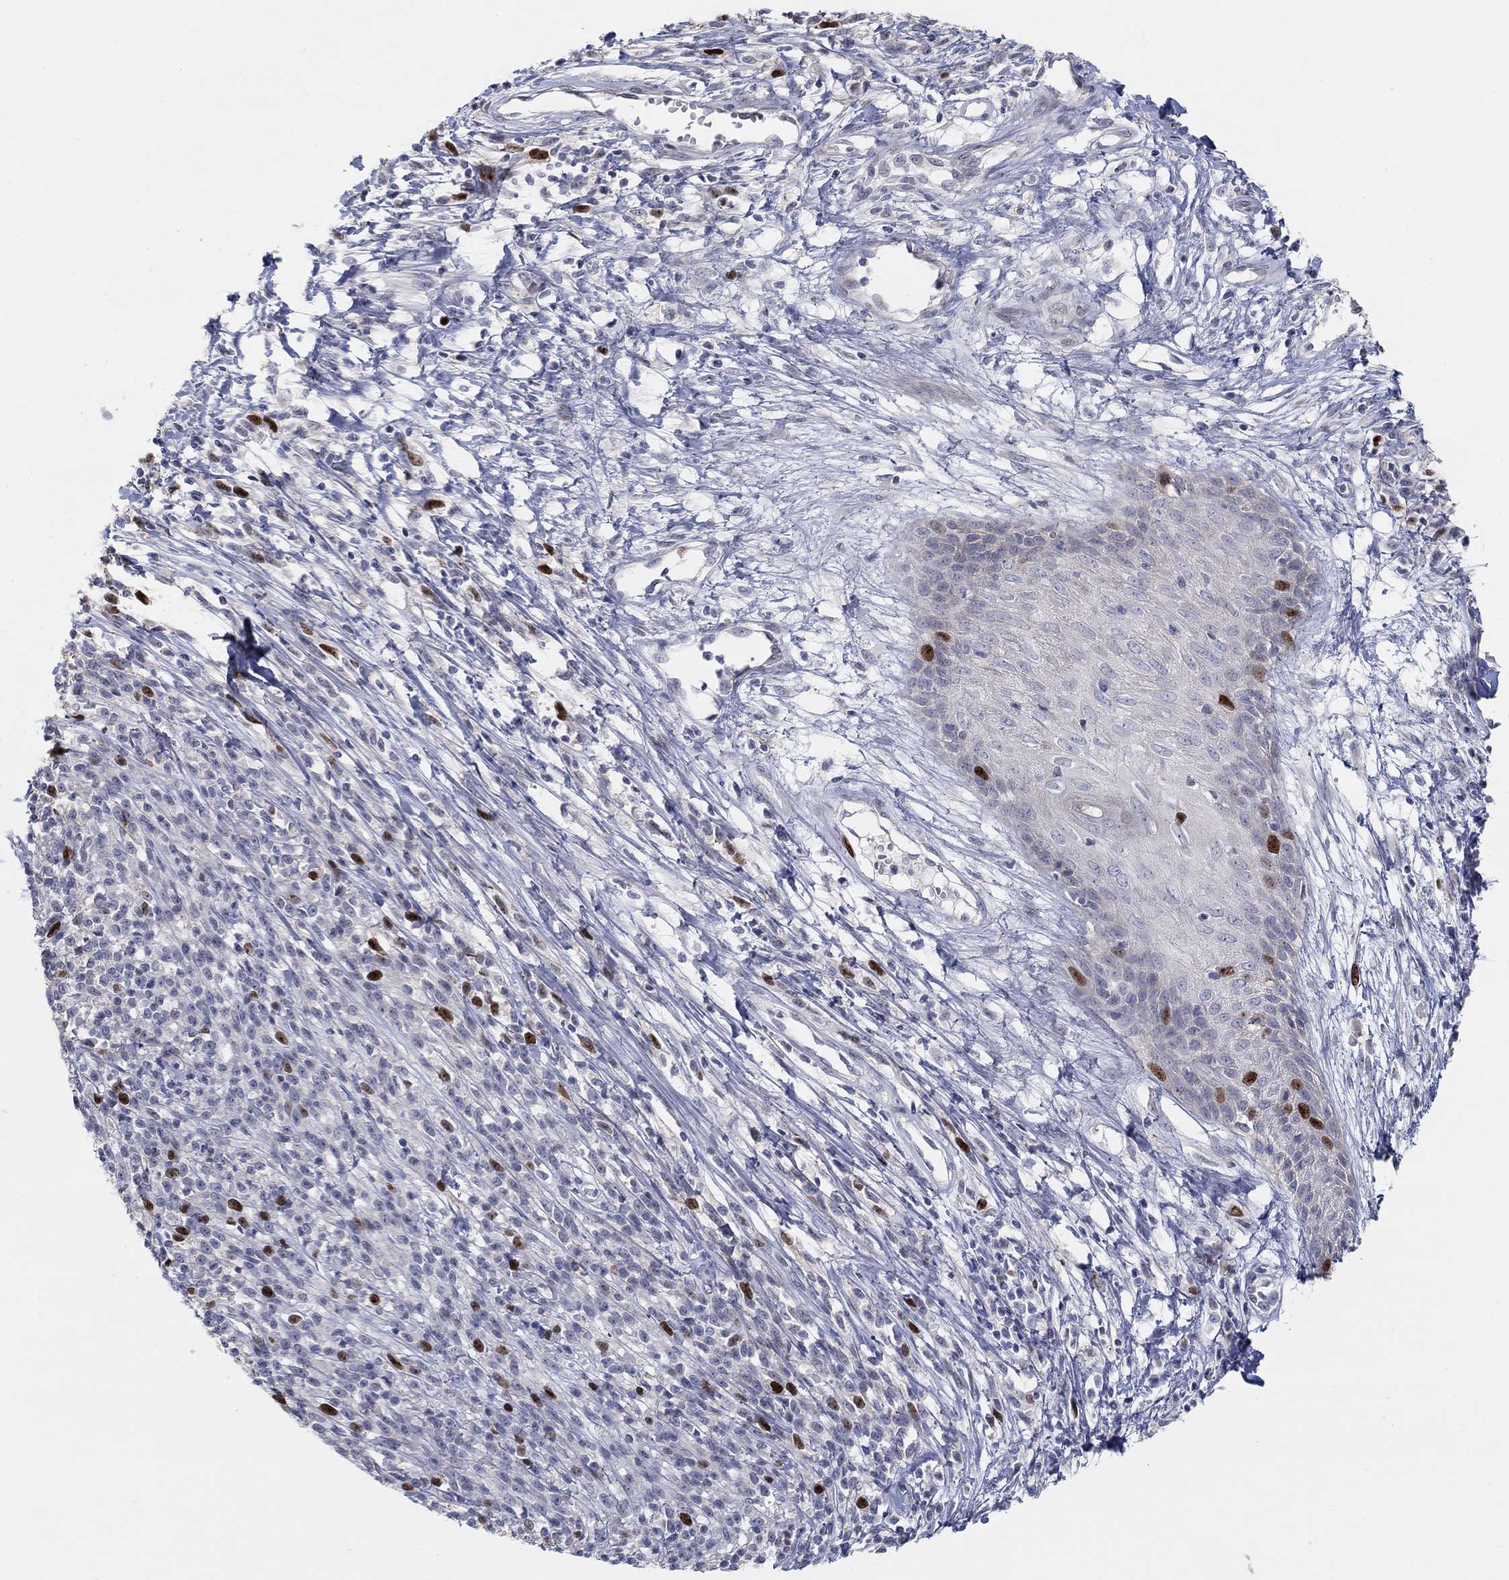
{"staining": {"intensity": "strong", "quantity": "<25%", "location": "nuclear"}, "tissue": "melanoma", "cell_type": "Tumor cells", "image_type": "cancer", "snomed": [{"axis": "morphology", "description": "Malignant melanoma, NOS"}, {"axis": "topography", "description": "Skin"}, {"axis": "topography", "description": "Skin of trunk"}], "caption": "Immunohistochemical staining of human malignant melanoma displays strong nuclear protein positivity in approximately <25% of tumor cells.", "gene": "PRC1", "patient": {"sex": "male", "age": 74}}